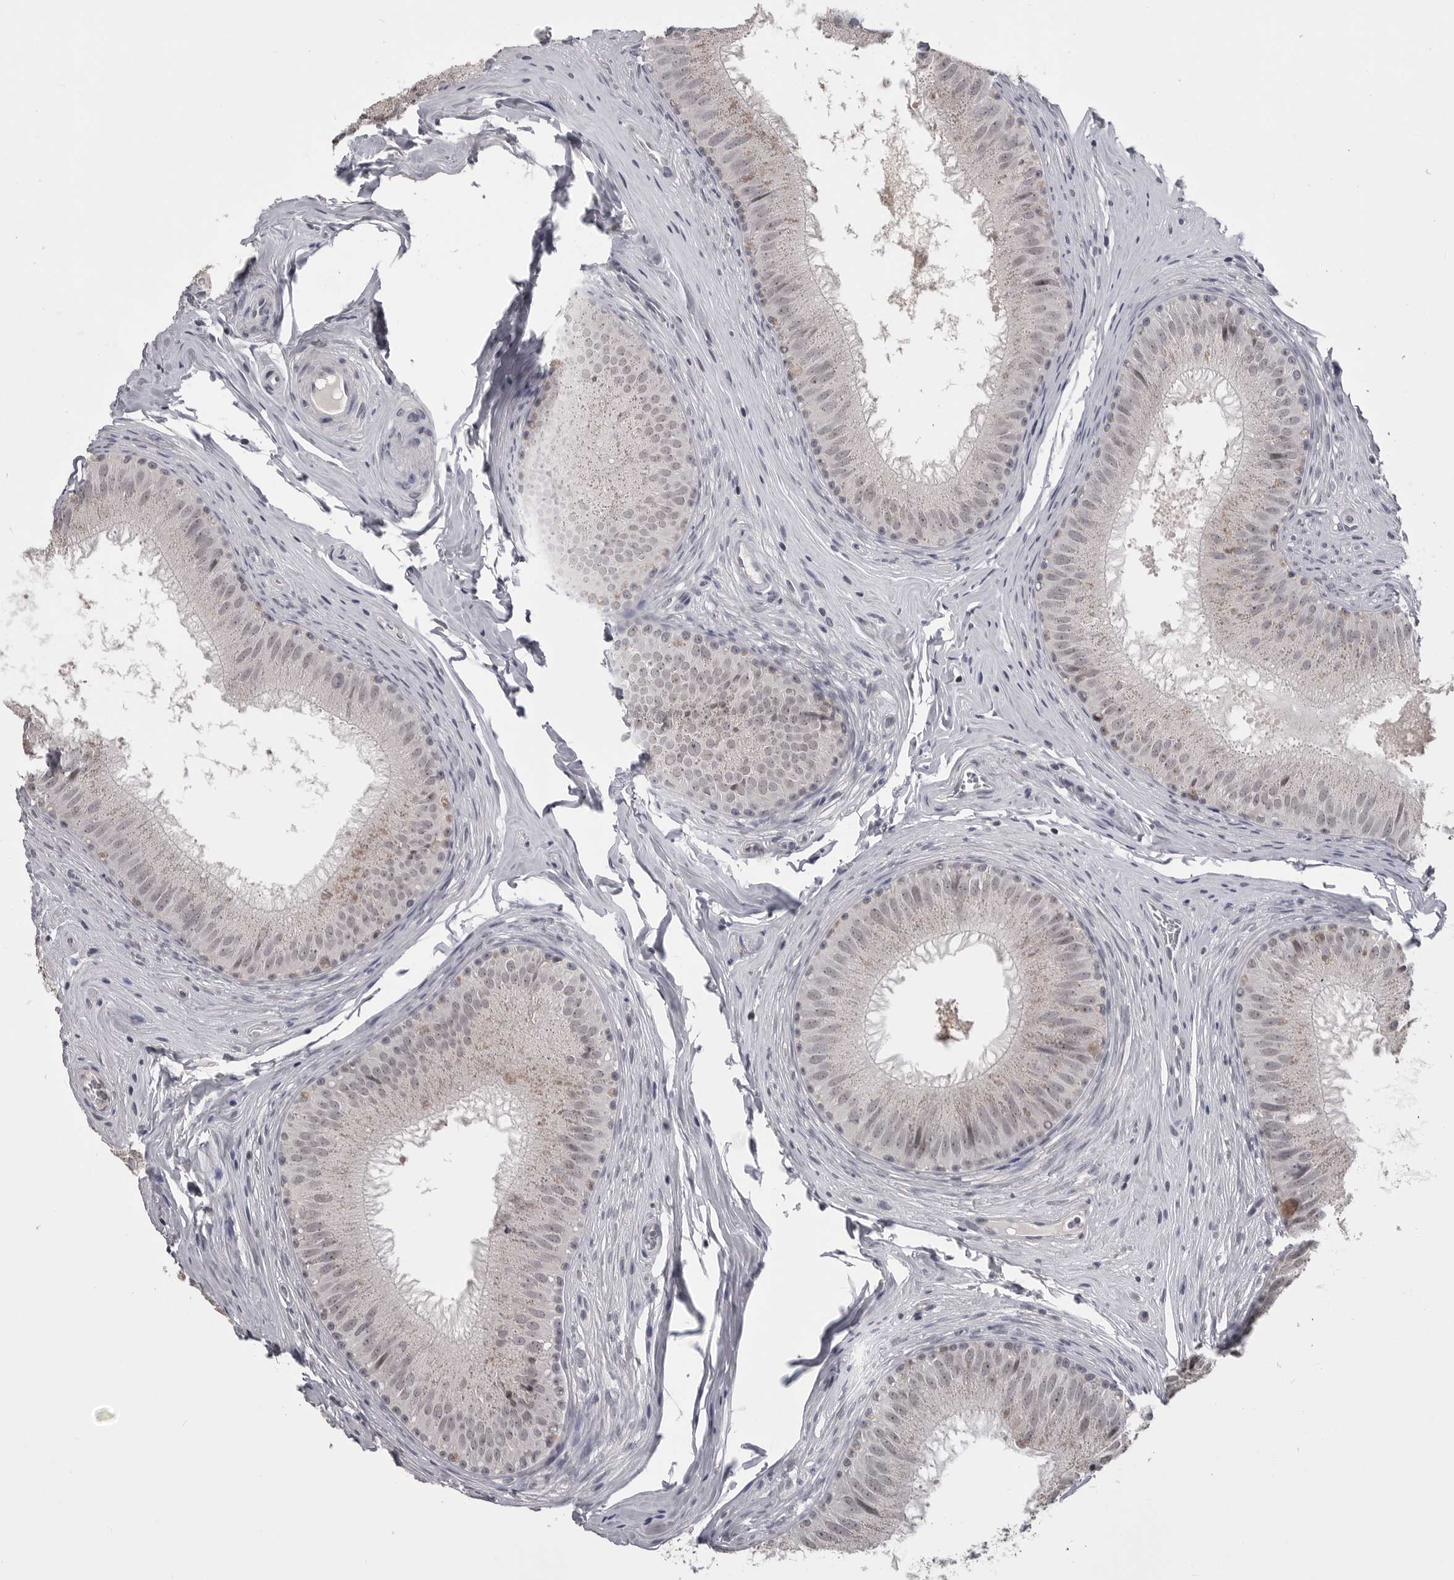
{"staining": {"intensity": "weak", "quantity": "25%-75%", "location": "nuclear"}, "tissue": "epididymis", "cell_type": "Glandular cells", "image_type": "normal", "snomed": [{"axis": "morphology", "description": "Normal tissue, NOS"}, {"axis": "topography", "description": "Epididymis"}], "caption": "This histopathology image demonstrates unremarkable epididymis stained with immunohistochemistry to label a protein in brown. The nuclear of glandular cells show weak positivity for the protein. Nuclei are counter-stained blue.", "gene": "DLG2", "patient": {"sex": "male", "age": 32}}